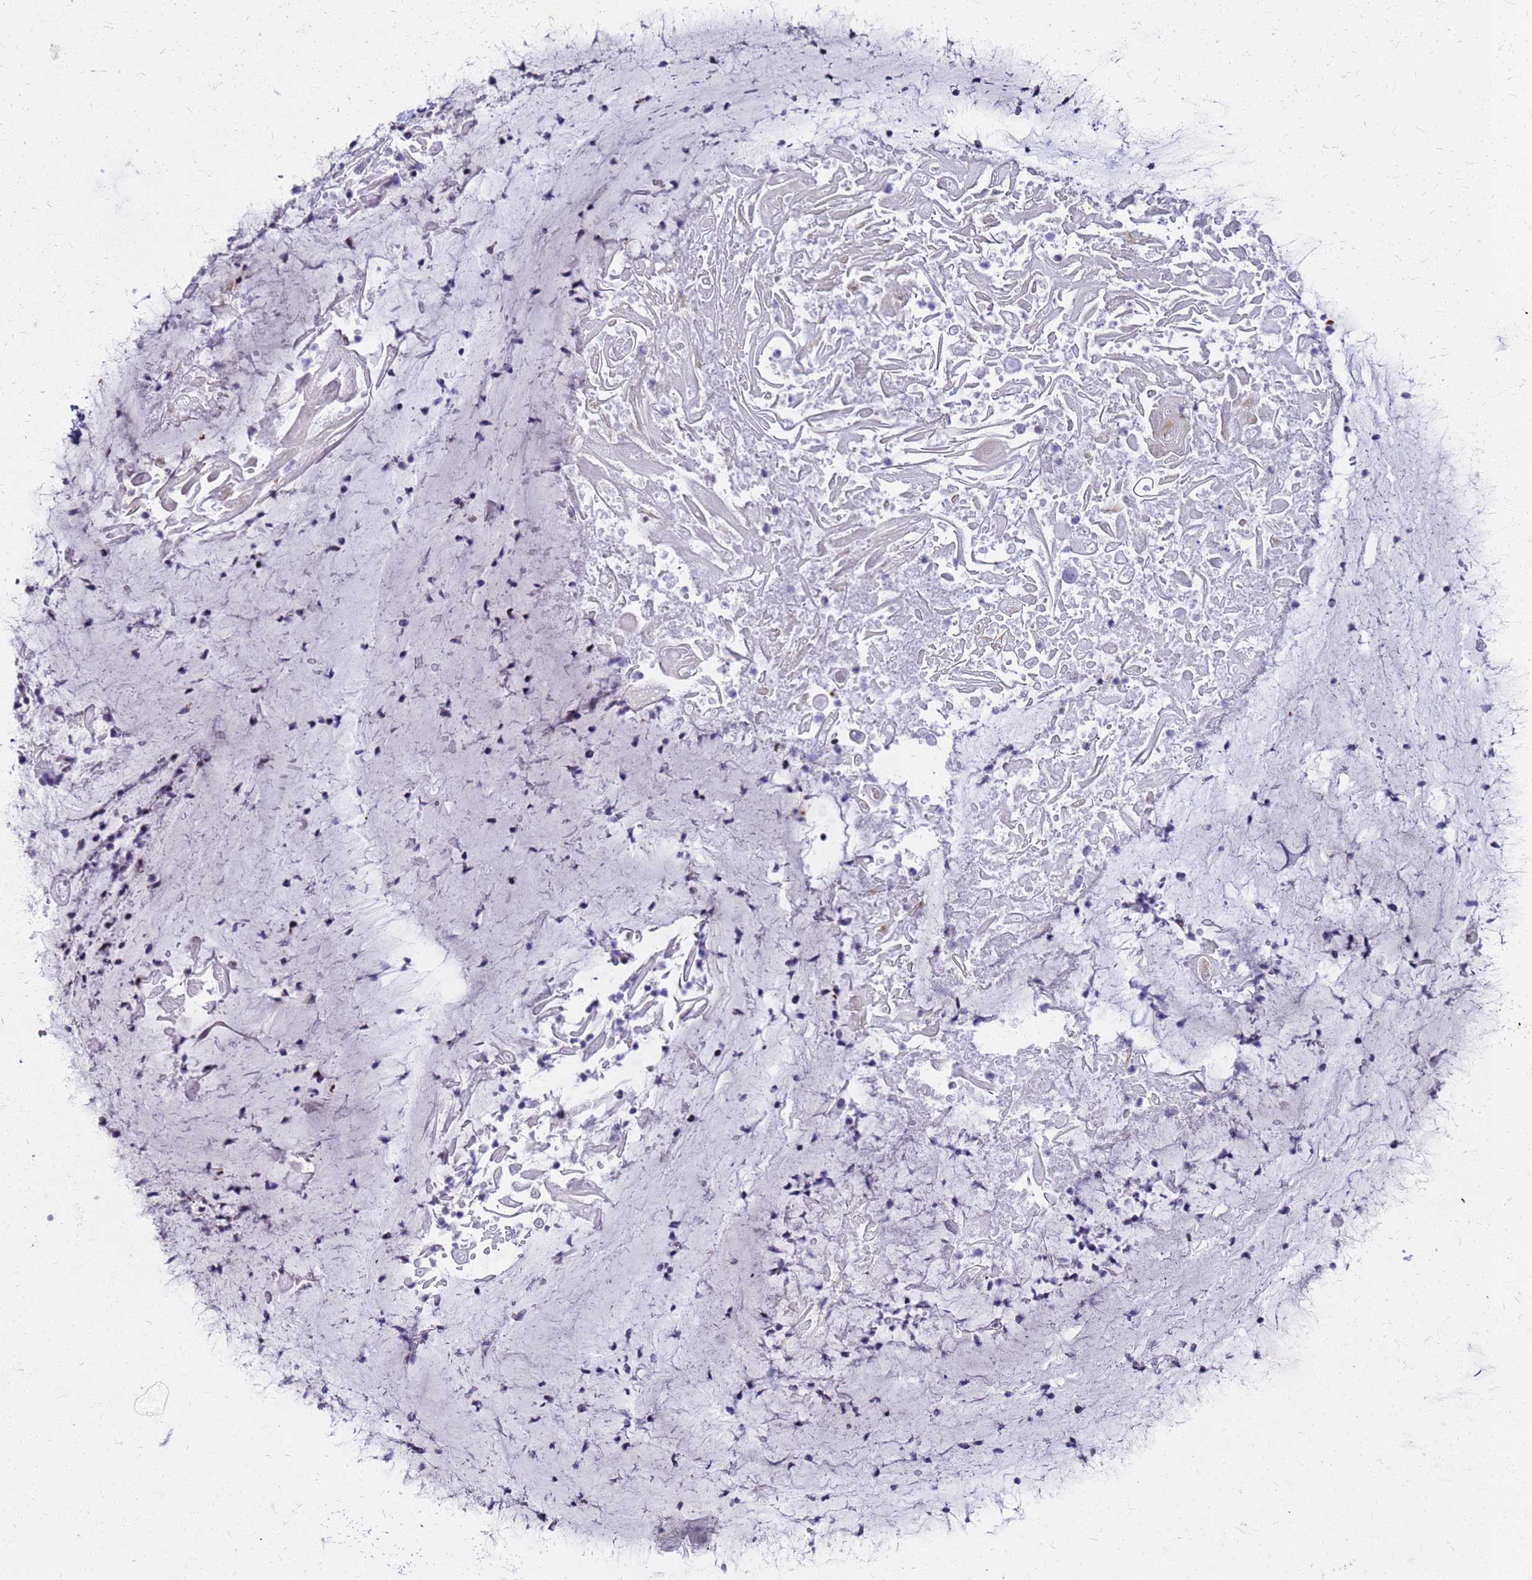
{"staining": {"intensity": "negative", "quantity": "none", "location": "none"}, "tissue": "adipose tissue", "cell_type": "Adipocytes", "image_type": "normal", "snomed": [{"axis": "morphology", "description": "Normal tissue, NOS"}, {"axis": "topography", "description": "Lymph node"}, {"axis": "topography", "description": "Cartilage tissue"}, {"axis": "topography", "description": "Bronchus"}], "caption": "Immunohistochemistry (IHC) image of normal human adipose tissue stained for a protein (brown), which exhibits no expression in adipocytes. (Brightfield microscopy of DAB immunohistochemistry at high magnification).", "gene": "SMIM21", "patient": {"sex": "male", "age": 63}}